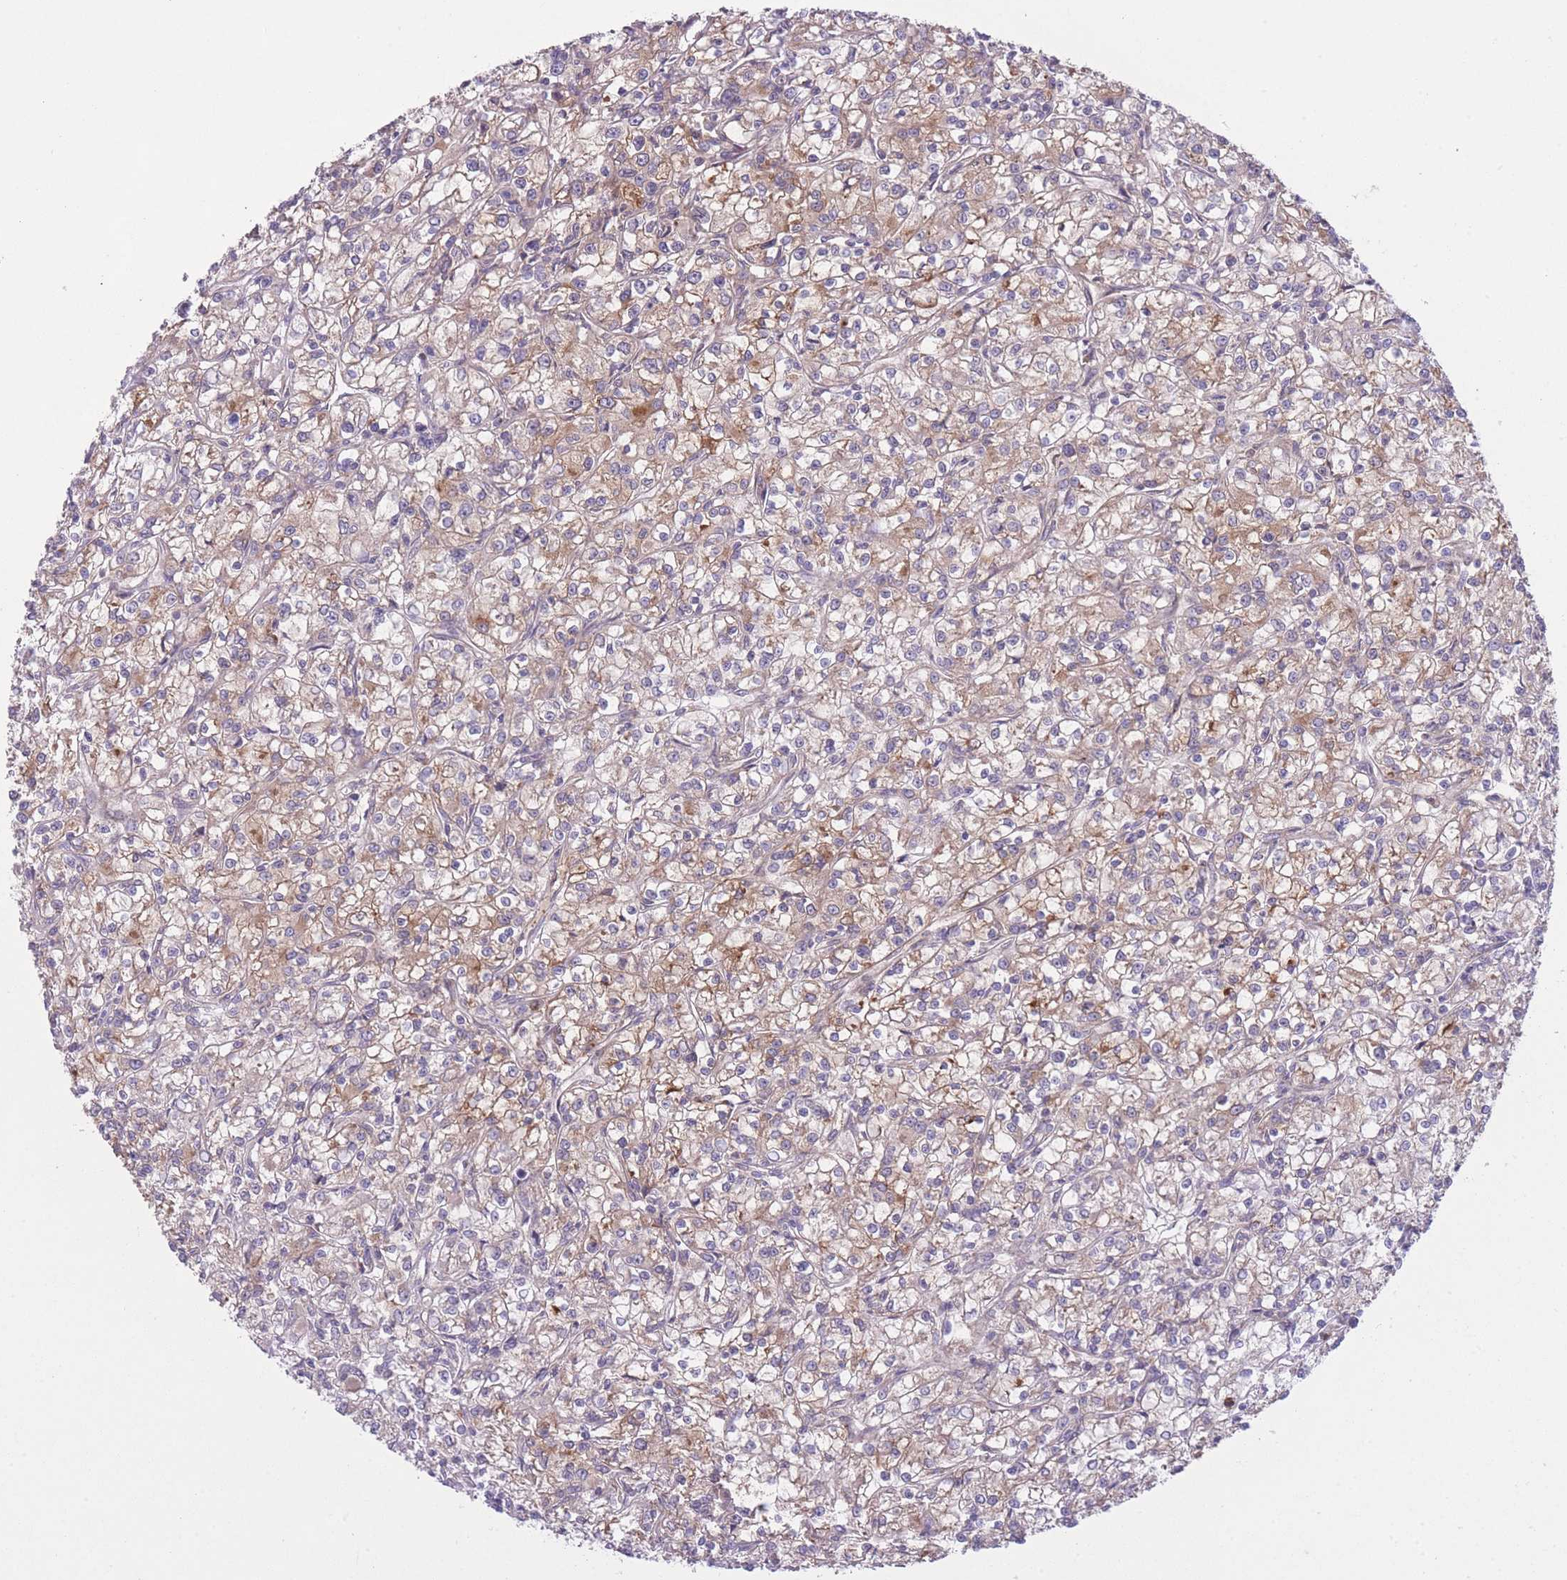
{"staining": {"intensity": "weak", "quantity": "25%-75%", "location": "cytoplasmic/membranous"}, "tissue": "renal cancer", "cell_type": "Tumor cells", "image_type": "cancer", "snomed": [{"axis": "morphology", "description": "Adenocarcinoma, NOS"}, {"axis": "topography", "description": "Kidney"}], "caption": "Protein staining shows weak cytoplasmic/membranous positivity in approximately 25%-75% of tumor cells in adenocarcinoma (renal).", "gene": "CCT6B", "patient": {"sex": "female", "age": 59}}